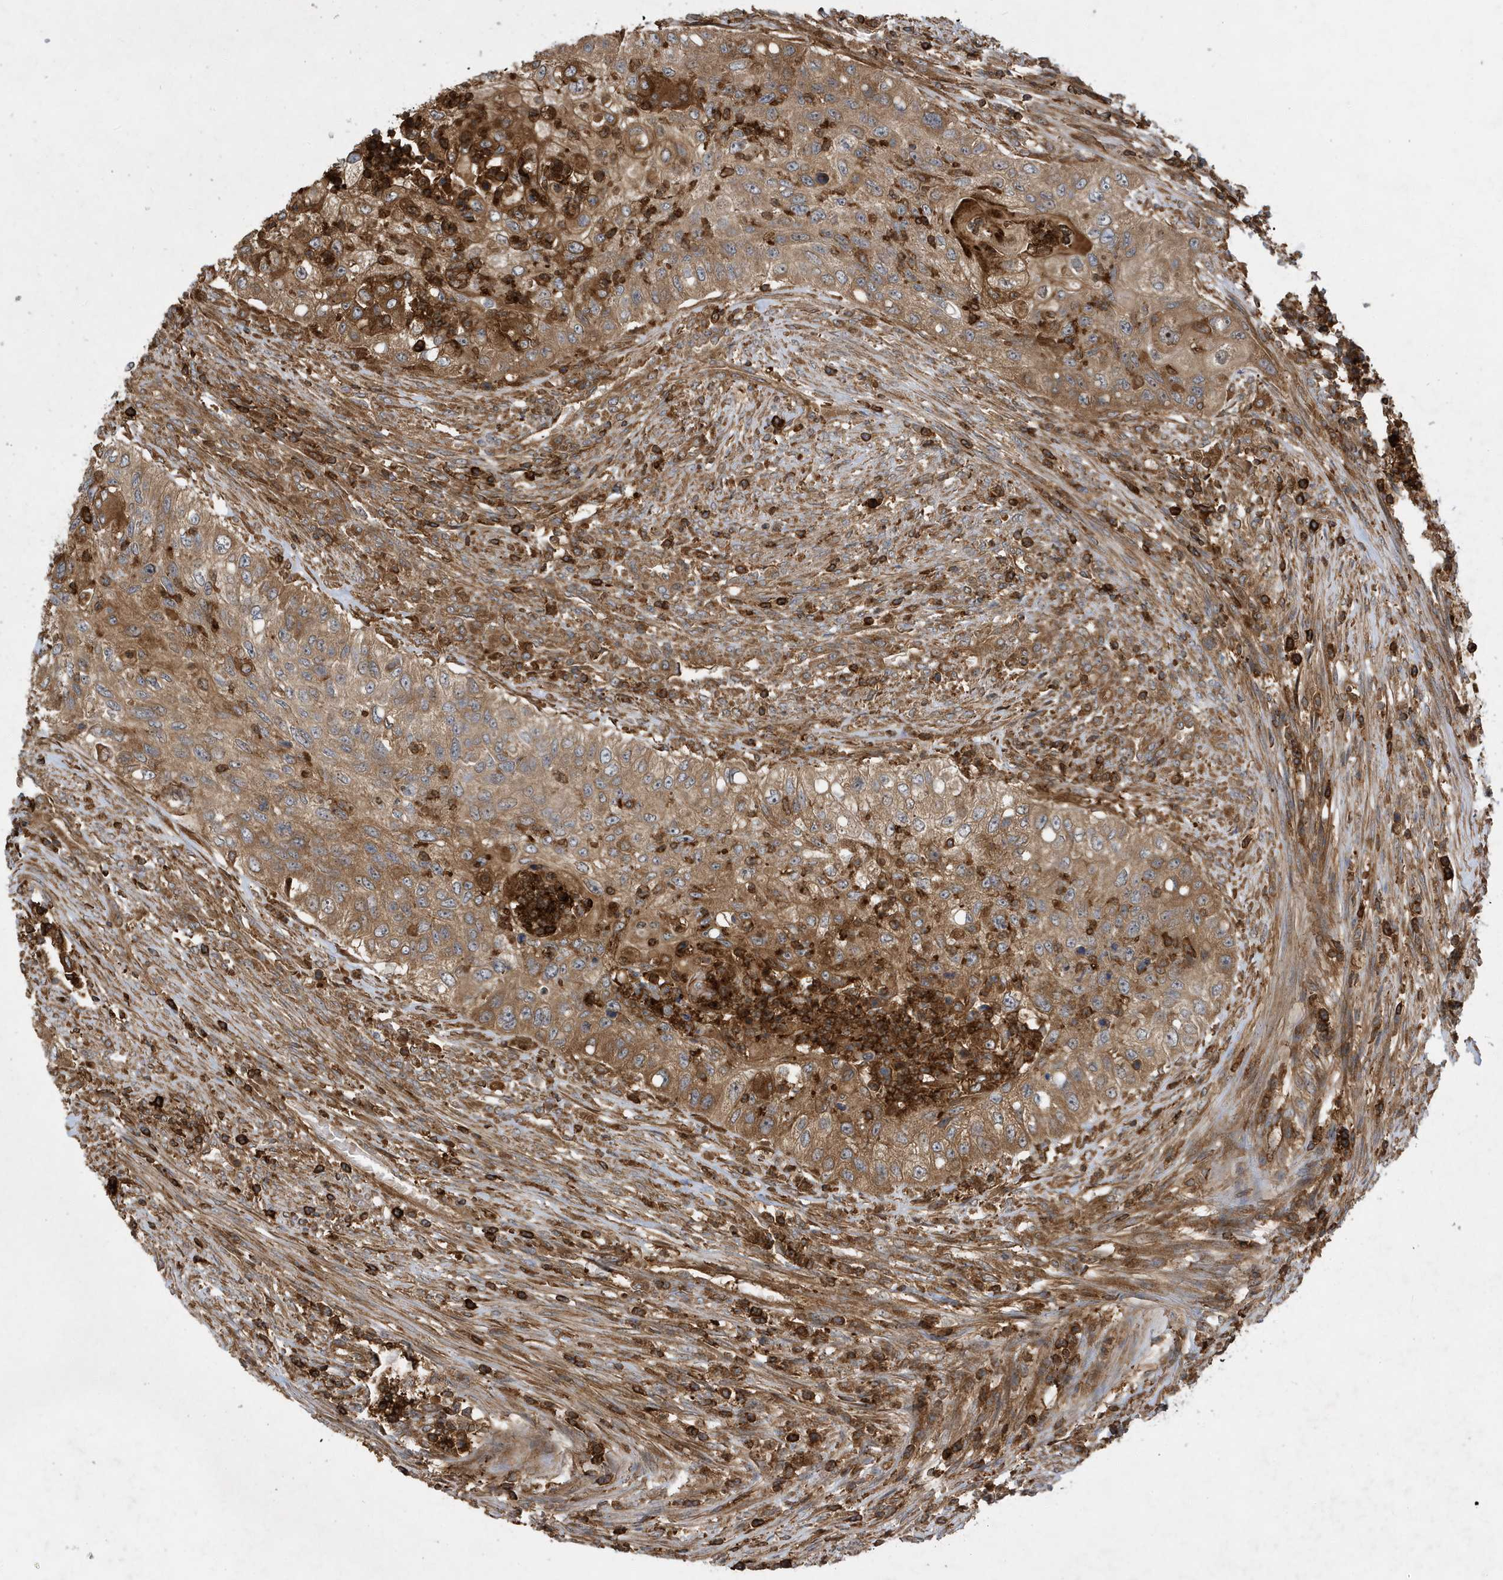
{"staining": {"intensity": "moderate", "quantity": ">75%", "location": "cytoplasmic/membranous"}, "tissue": "urothelial cancer", "cell_type": "Tumor cells", "image_type": "cancer", "snomed": [{"axis": "morphology", "description": "Urothelial carcinoma, High grade"}, {"axis": "topography", "description": "Urinary bladder"}], "caption": "A micrograph of urothelial carcinoma (high-grade) stained for a protein displays moderate cytoplasmic/membranous brown staining in tumor cells.", "gene": "LAPTM4A", "patient": {"sex": "female", "age": 60}}